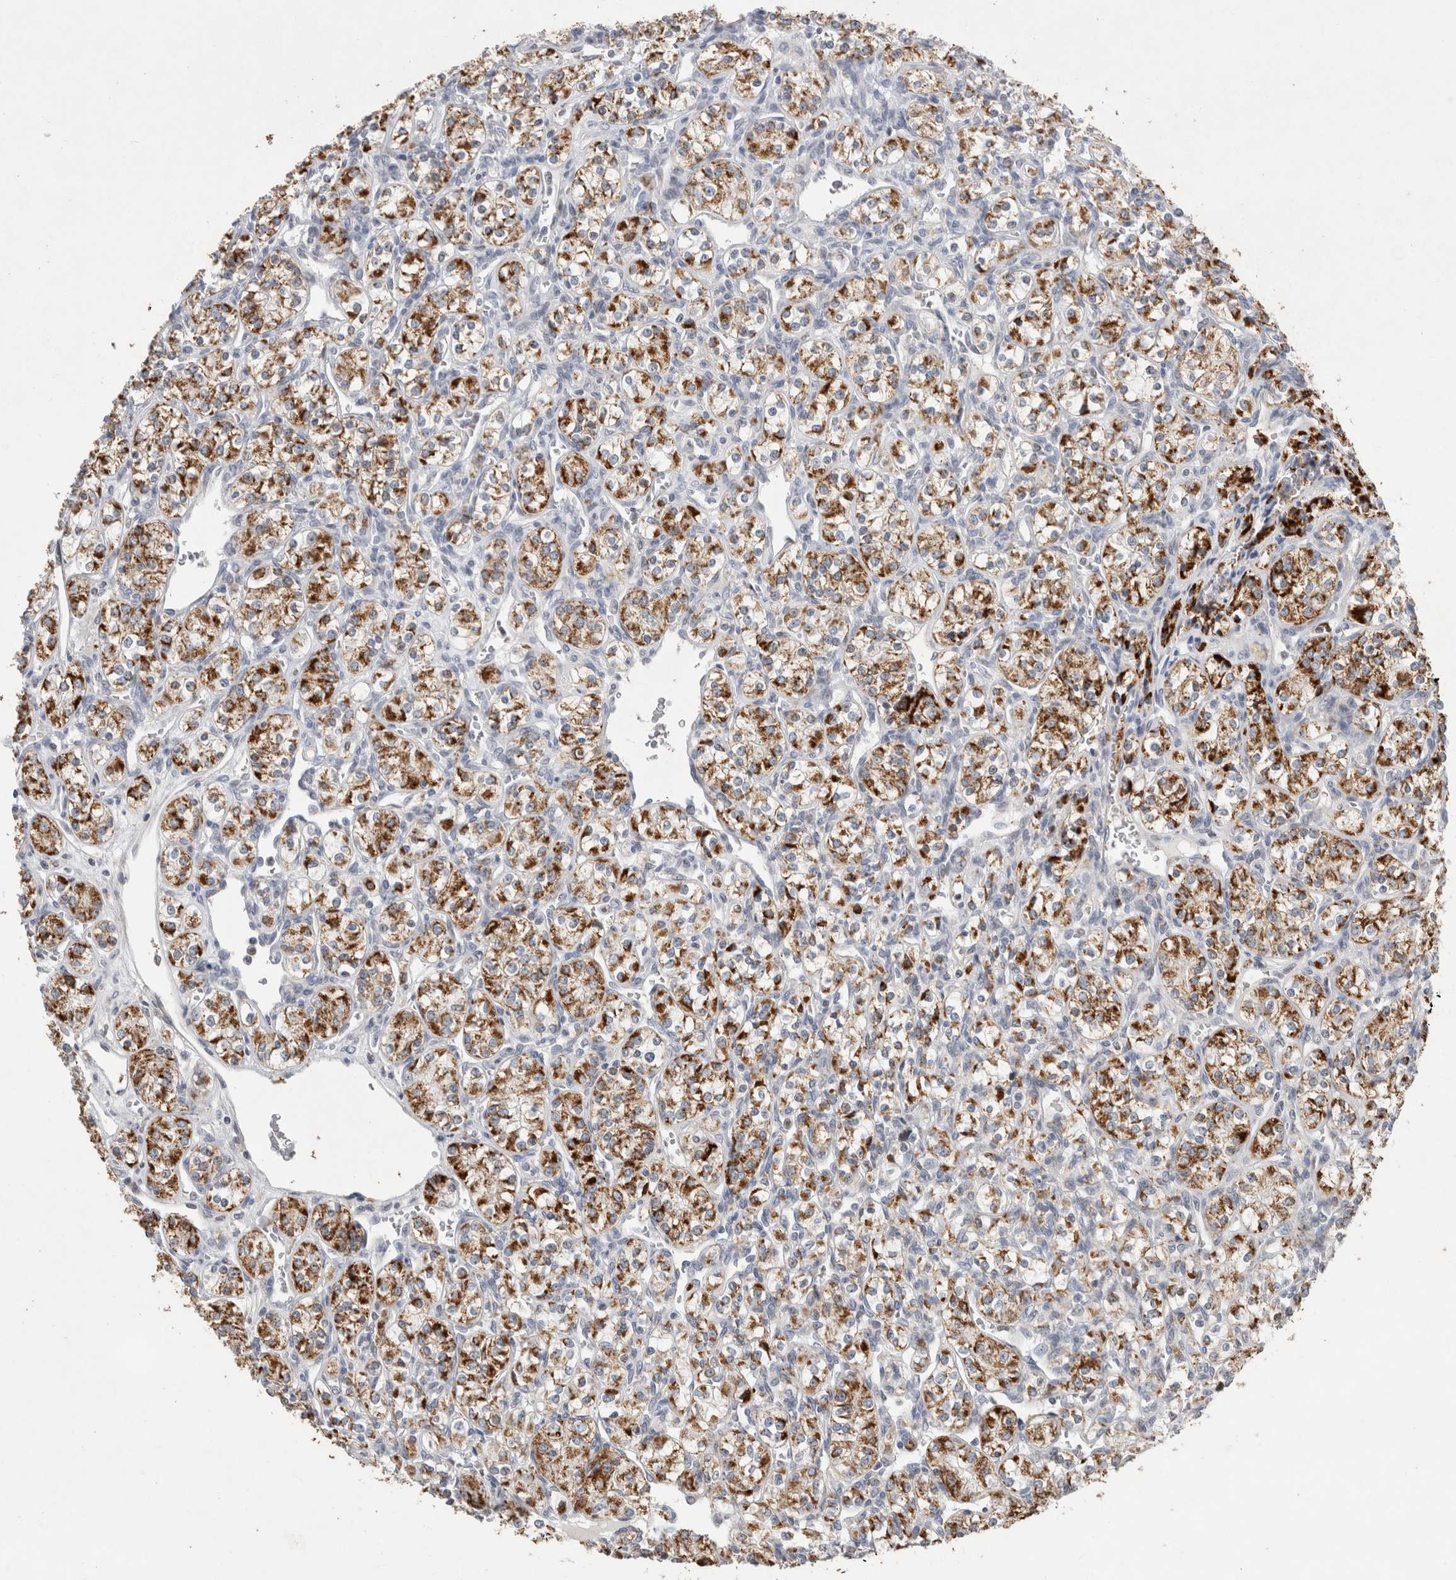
{"staining": {"intensity": "moderate", "quantity": ">75%", "location": "cytoplasmic/membranous"}, "tissue": "renal cancer", "cell_type": "Tumor cells", "image_type": "cancer", "snomed": [{"axis": "morphology", "description": "Adenocarcinoma, NOS"}, {"axis": "topography", "description": "Kidney"}], "caption": "About >75% of tumor cells in human adenocarcinoma (renal) reveal moderate cytoplasmic/membranous protein positivity as visualized by brown immunohistochemical staining.", "gene": "AGMAT", "patient": {"sex": "male", "age": 77}}